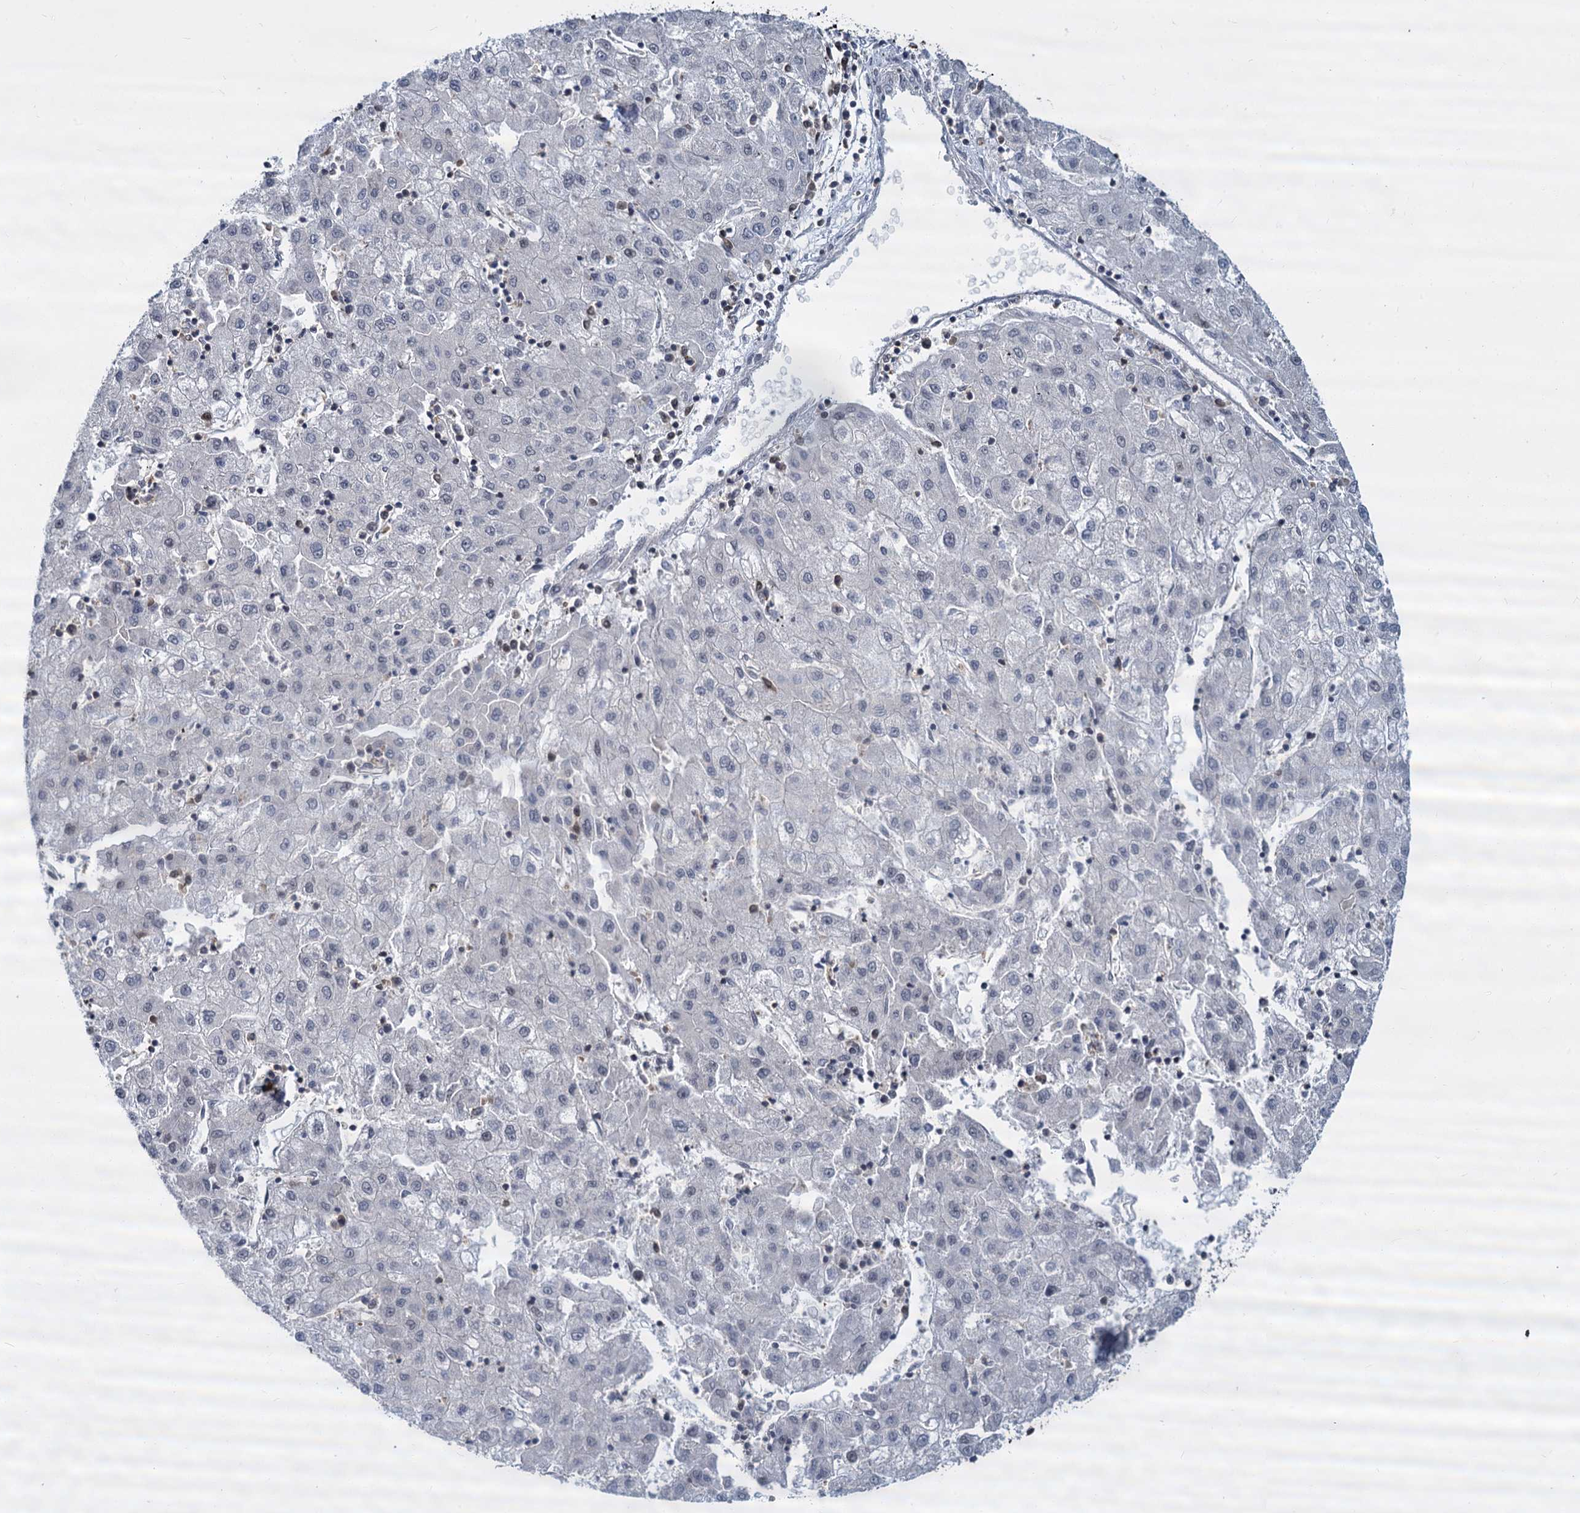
{"staining": {"intensity": "negative", "quantity": "none", "location": "none"}, "tissue": "liver cancer", "cell_type": "Tumor cells", "image_type": "cancer", "snomed": [{"axis": "morphology", "description": "Carcinoma, Hepatocellular, NOS"}, {"axis": "topography", "description": "Liver"}], "caption": "Tumor cells show no significant expression in hepatocellular carcinoma (liver).", "gene": "DCPS", "patient": {"sex": "male", "age": 72}}